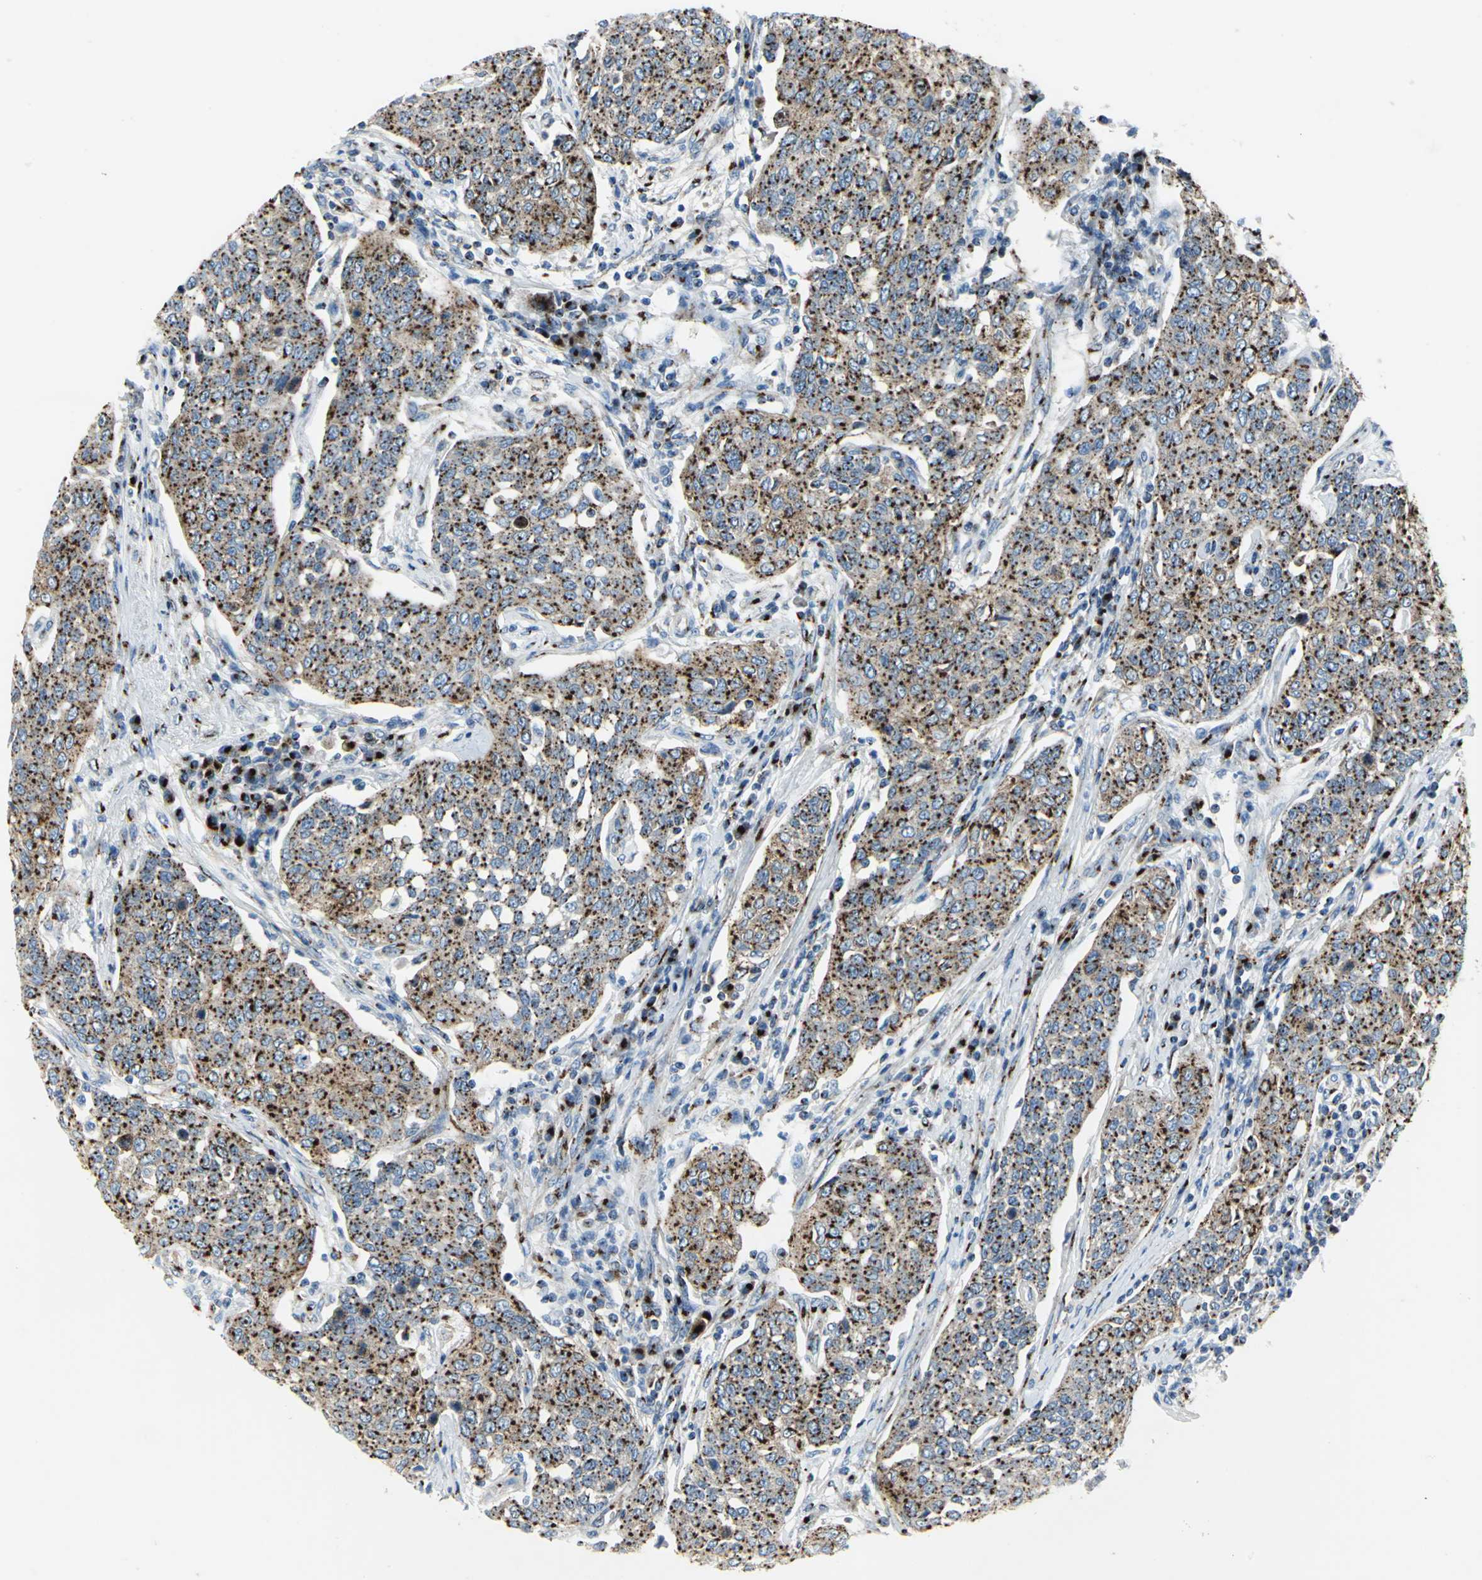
{"staining": {"intensity": "strong", "quantity": ">75%", "location": "cytoplasmic/membranous"}, "tissue": "cervical cancer", "cell_type": "Tumor cells", "image_type": "cancer", "snomed": [{"axis": "morphology", "description": "Squamous cell carcinoma, NOS"}, {"axis": "topography", "description": "Cervix"}], "caption": "Immunohistochemistry of cervical cancer (squamous cell carcinoma) displays high levels of strong cytoplasmic/membranous expression in about >75% of tumor cells. (IHC, brightfield microscopy, high magnification).", "gene": "GPR3", "patient": {"sex": "female", "age": 34}}